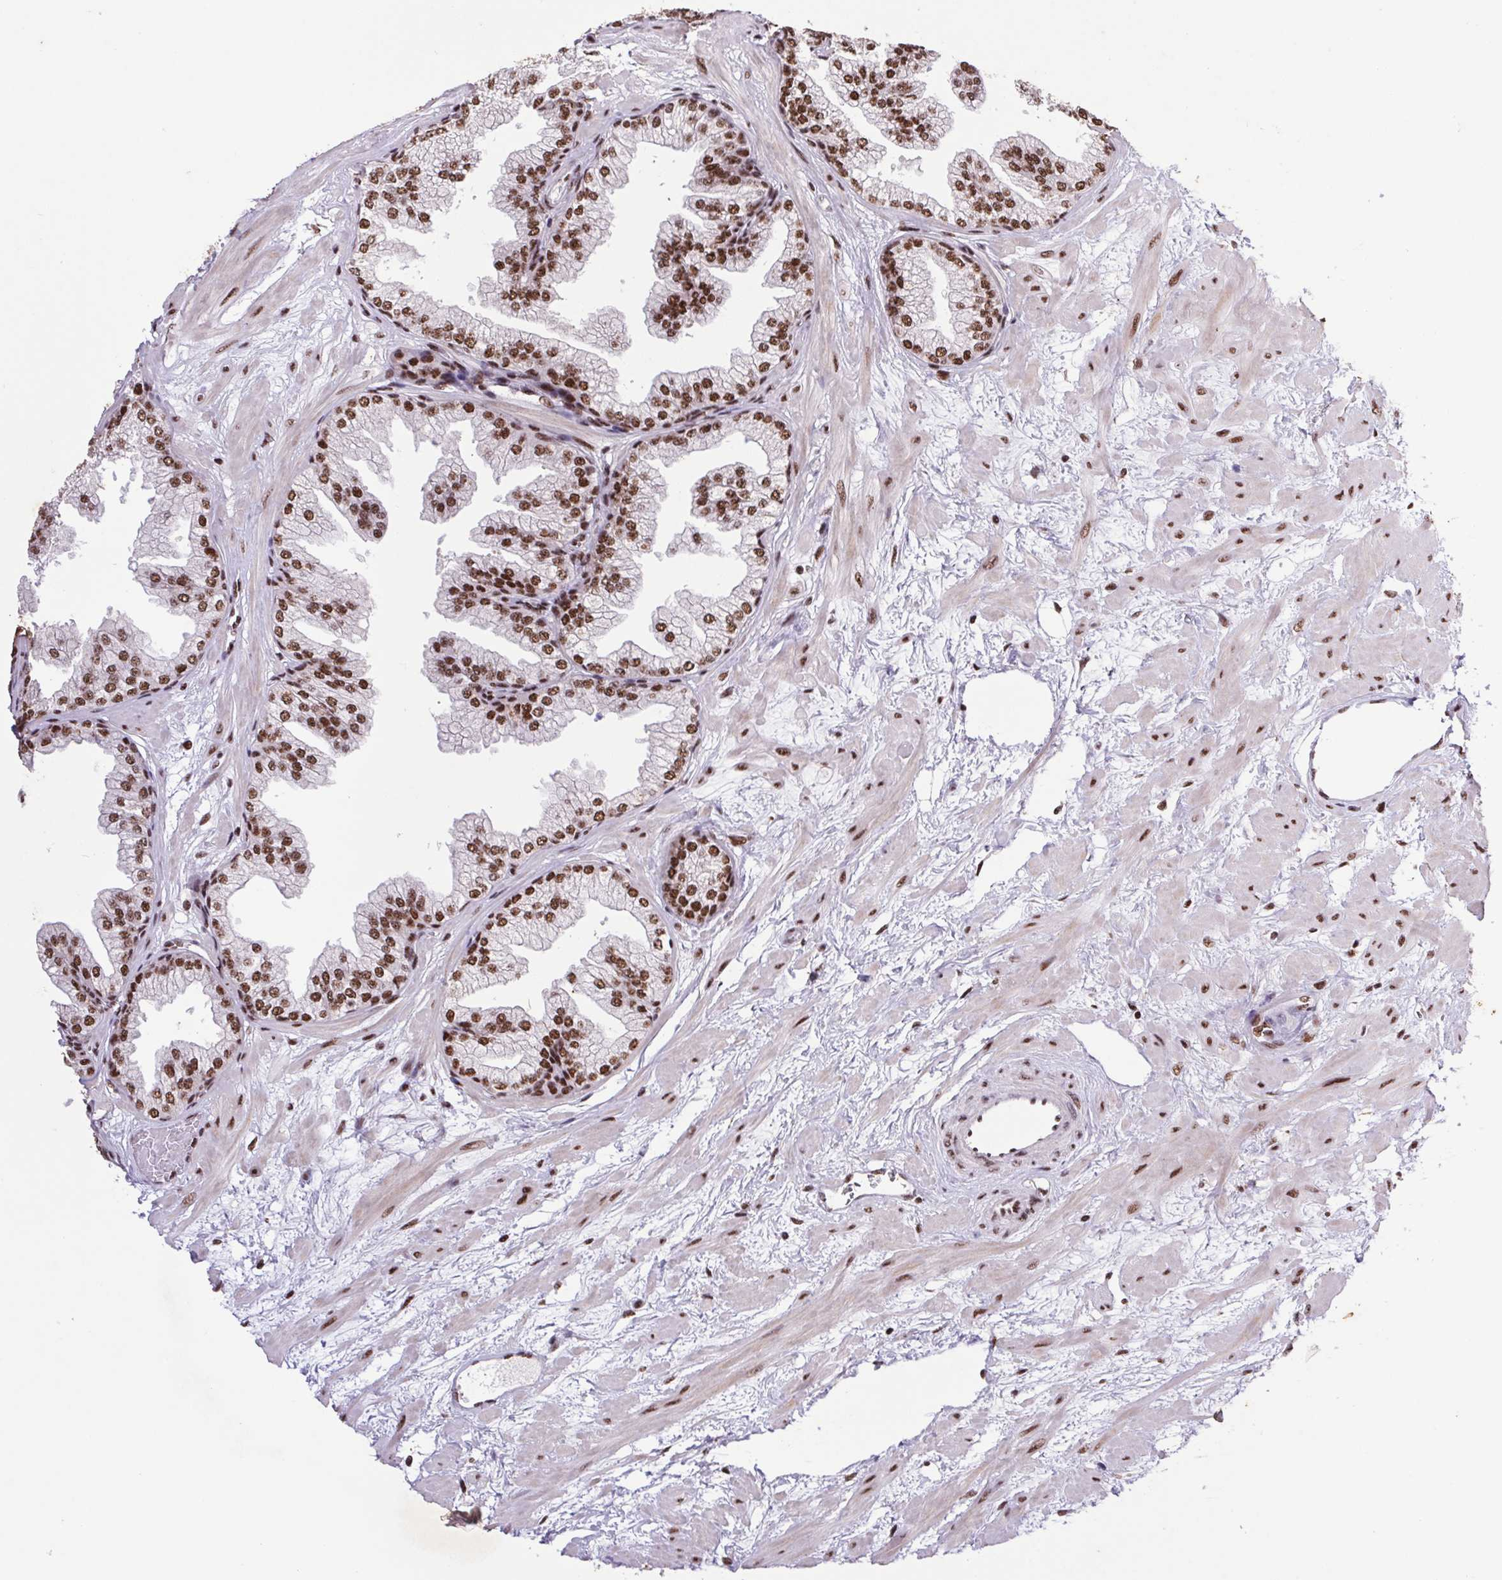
{"staining": {"intensity": "strong", "quantity": ">75%", "location": "nuclear"}, "tissue": "prostate", "cell_type": "Glandular cells", "image_type": "normal", "snomed": [{"axis": "morphology", "description": "Normal tissue, NOS"}, {"axis": "topography", "description": "Prostate"}], "caption": "Protein analysis of normal prostate shows strong nuclear staining in about >75% of glandular cells. The staining was performed using DAB to visualize the protein expression in brown, while the nuclei were stained in blue with hematoxylin (Magnification: 20x).", "gene": "LDLRAD4", "patient": {"sex": "male", "age": 37}}